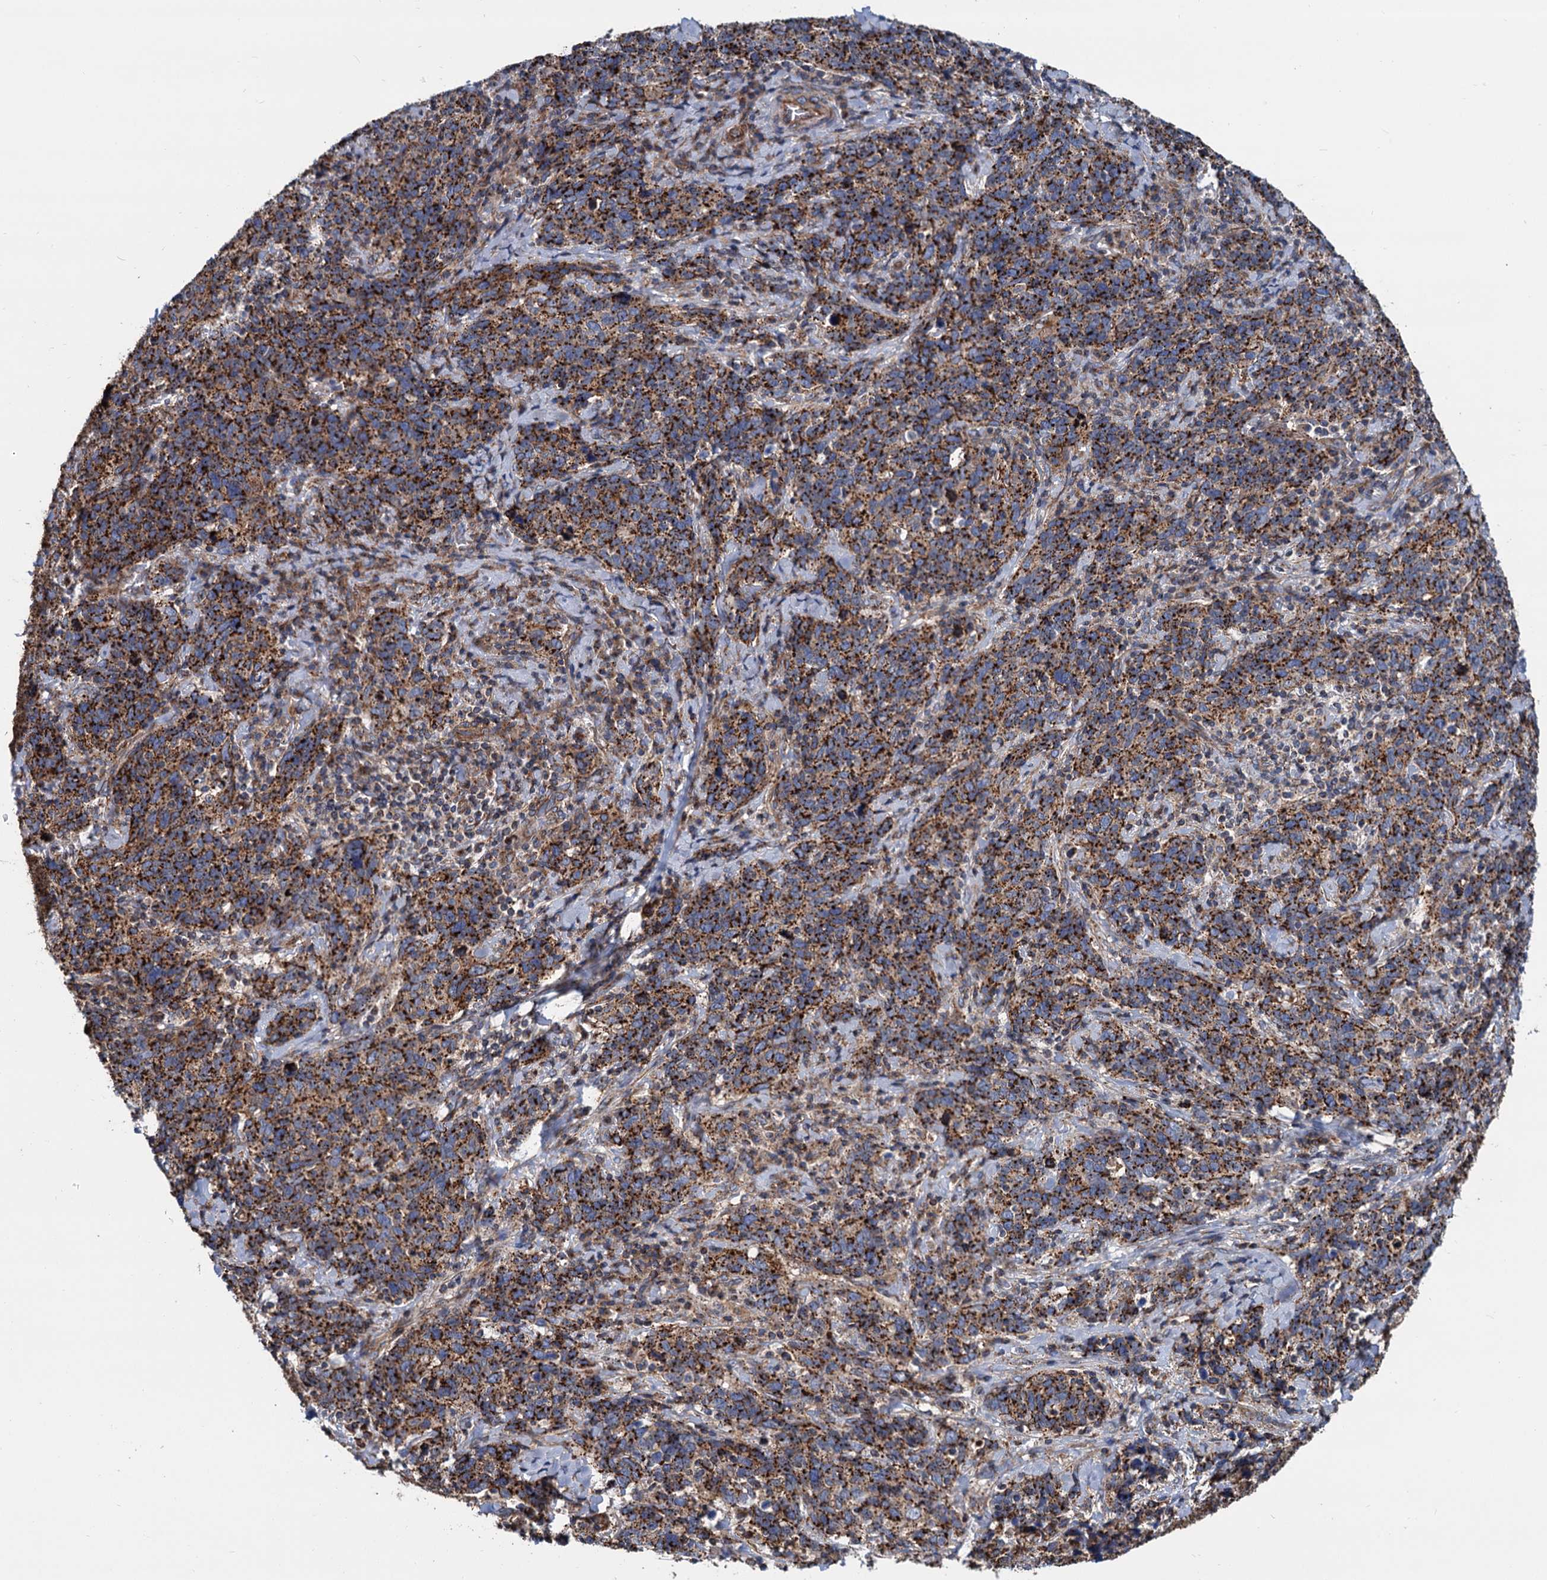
{"staining": {"intensity": "strong", "quantity": ">75%", "location": "cytoplasmic/membranous"}, "tissue": "cervical cancer", "cell_type": "Tumor cells", "image_type": "cancer", "snomed": [{"axis": "morphology", "description": "Squamous cell carcinoma, NOS"}, {"axis": "topography", "description": "Cervix"}], "caption": "A brown stain labels strong cytoplasmic/membranous positivity of a protein in cervical cancer tumor cells.", "gene": "PSEN1", "patient": {"sex": "female", "age": 41}}